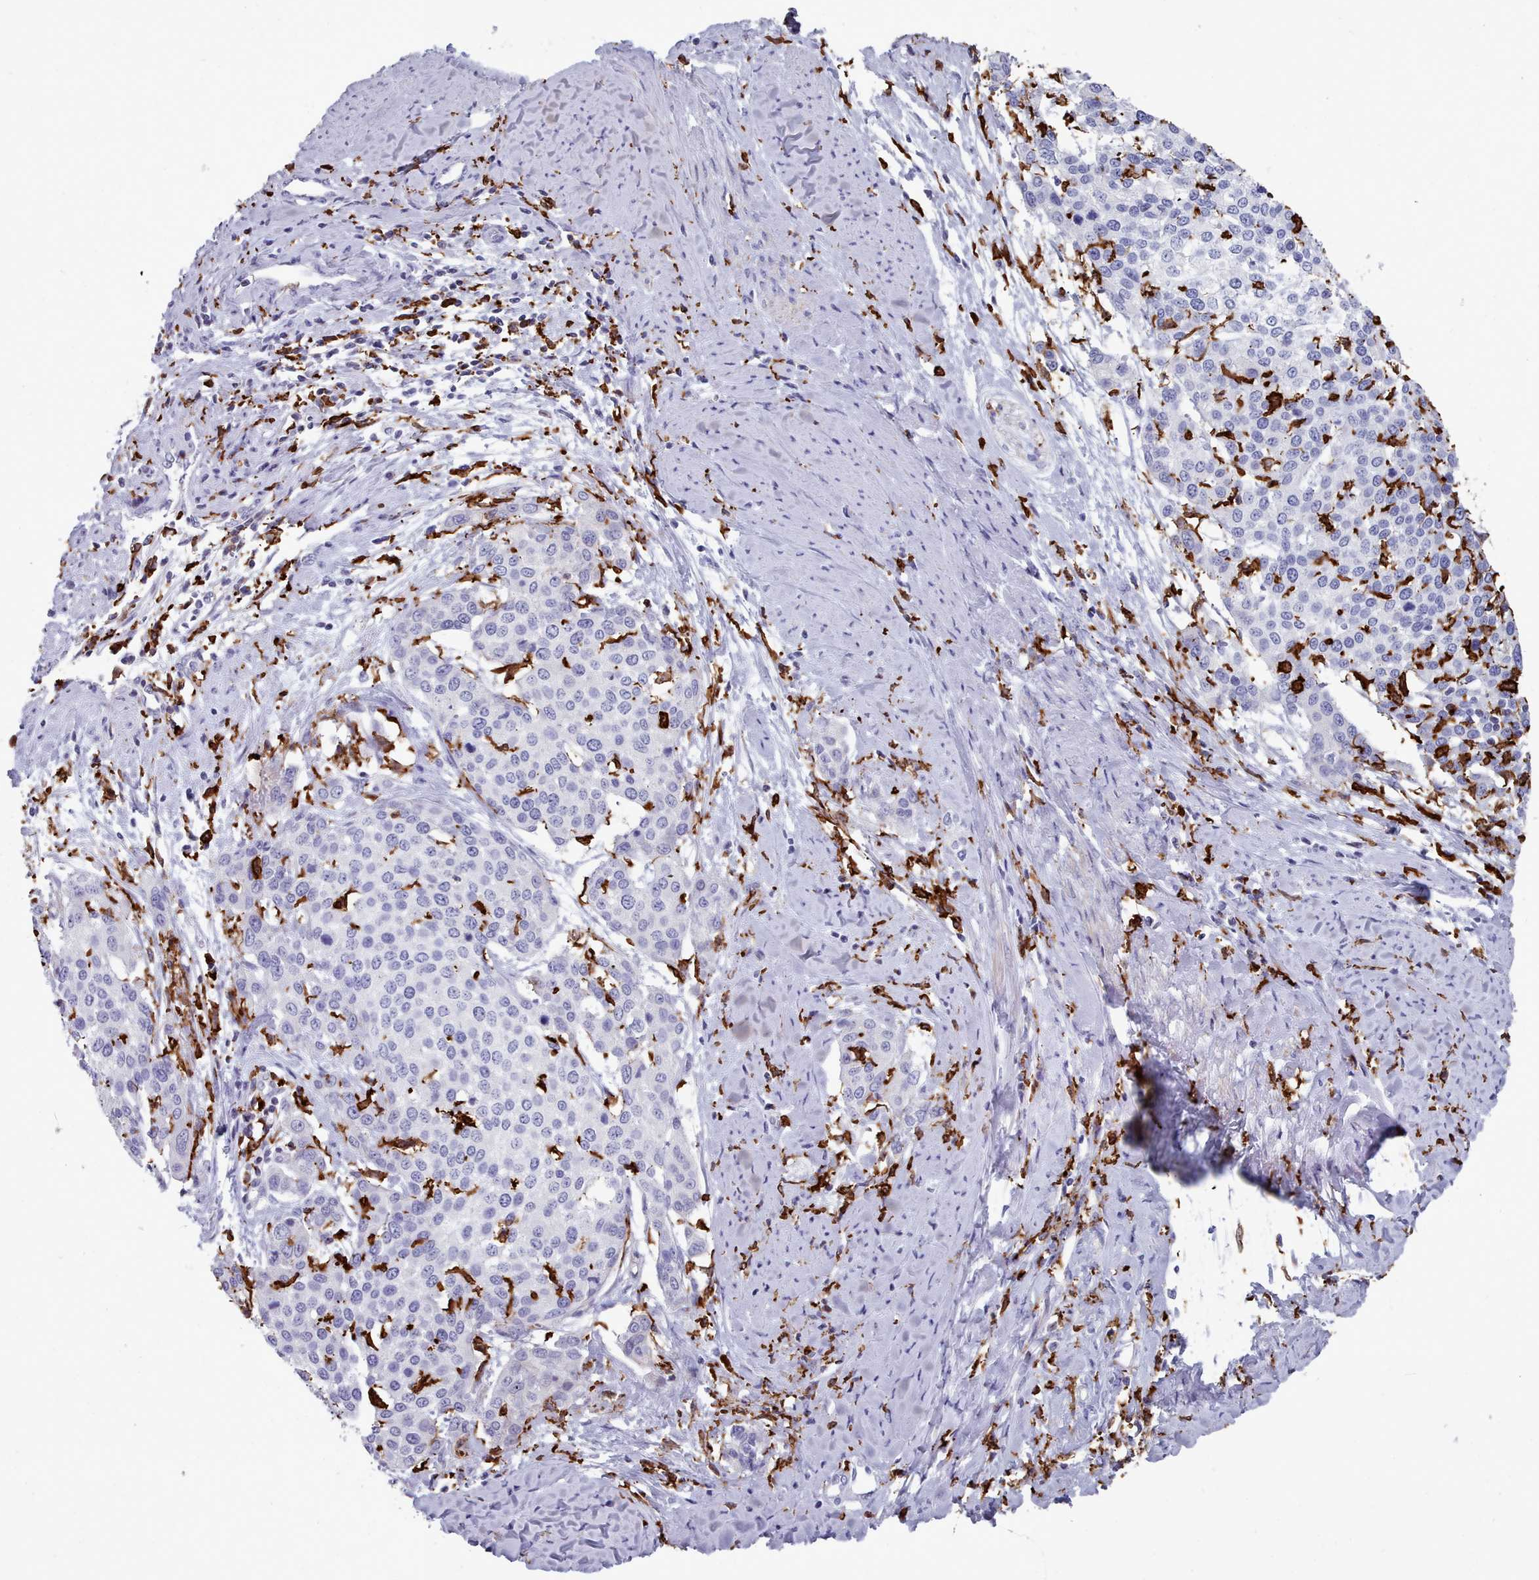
{"staining": {"intensity": "negative", "quantity": "none", "location": "none"}, "tissue": "cervical cancer", "cell_type": "Tumor cells", "image_type": "cancer", "snomed": [{"axis": "morphology", "description": "Squamous cell carcinoma, NOS"}, {"axis": "topography", "description": "Cervix"}], "caption": "Tumor cells show no significant positivity in cervical squamous cell carcinoma.", "gene": "AIF1", "patient": {"sex": "female", "age": 44}}